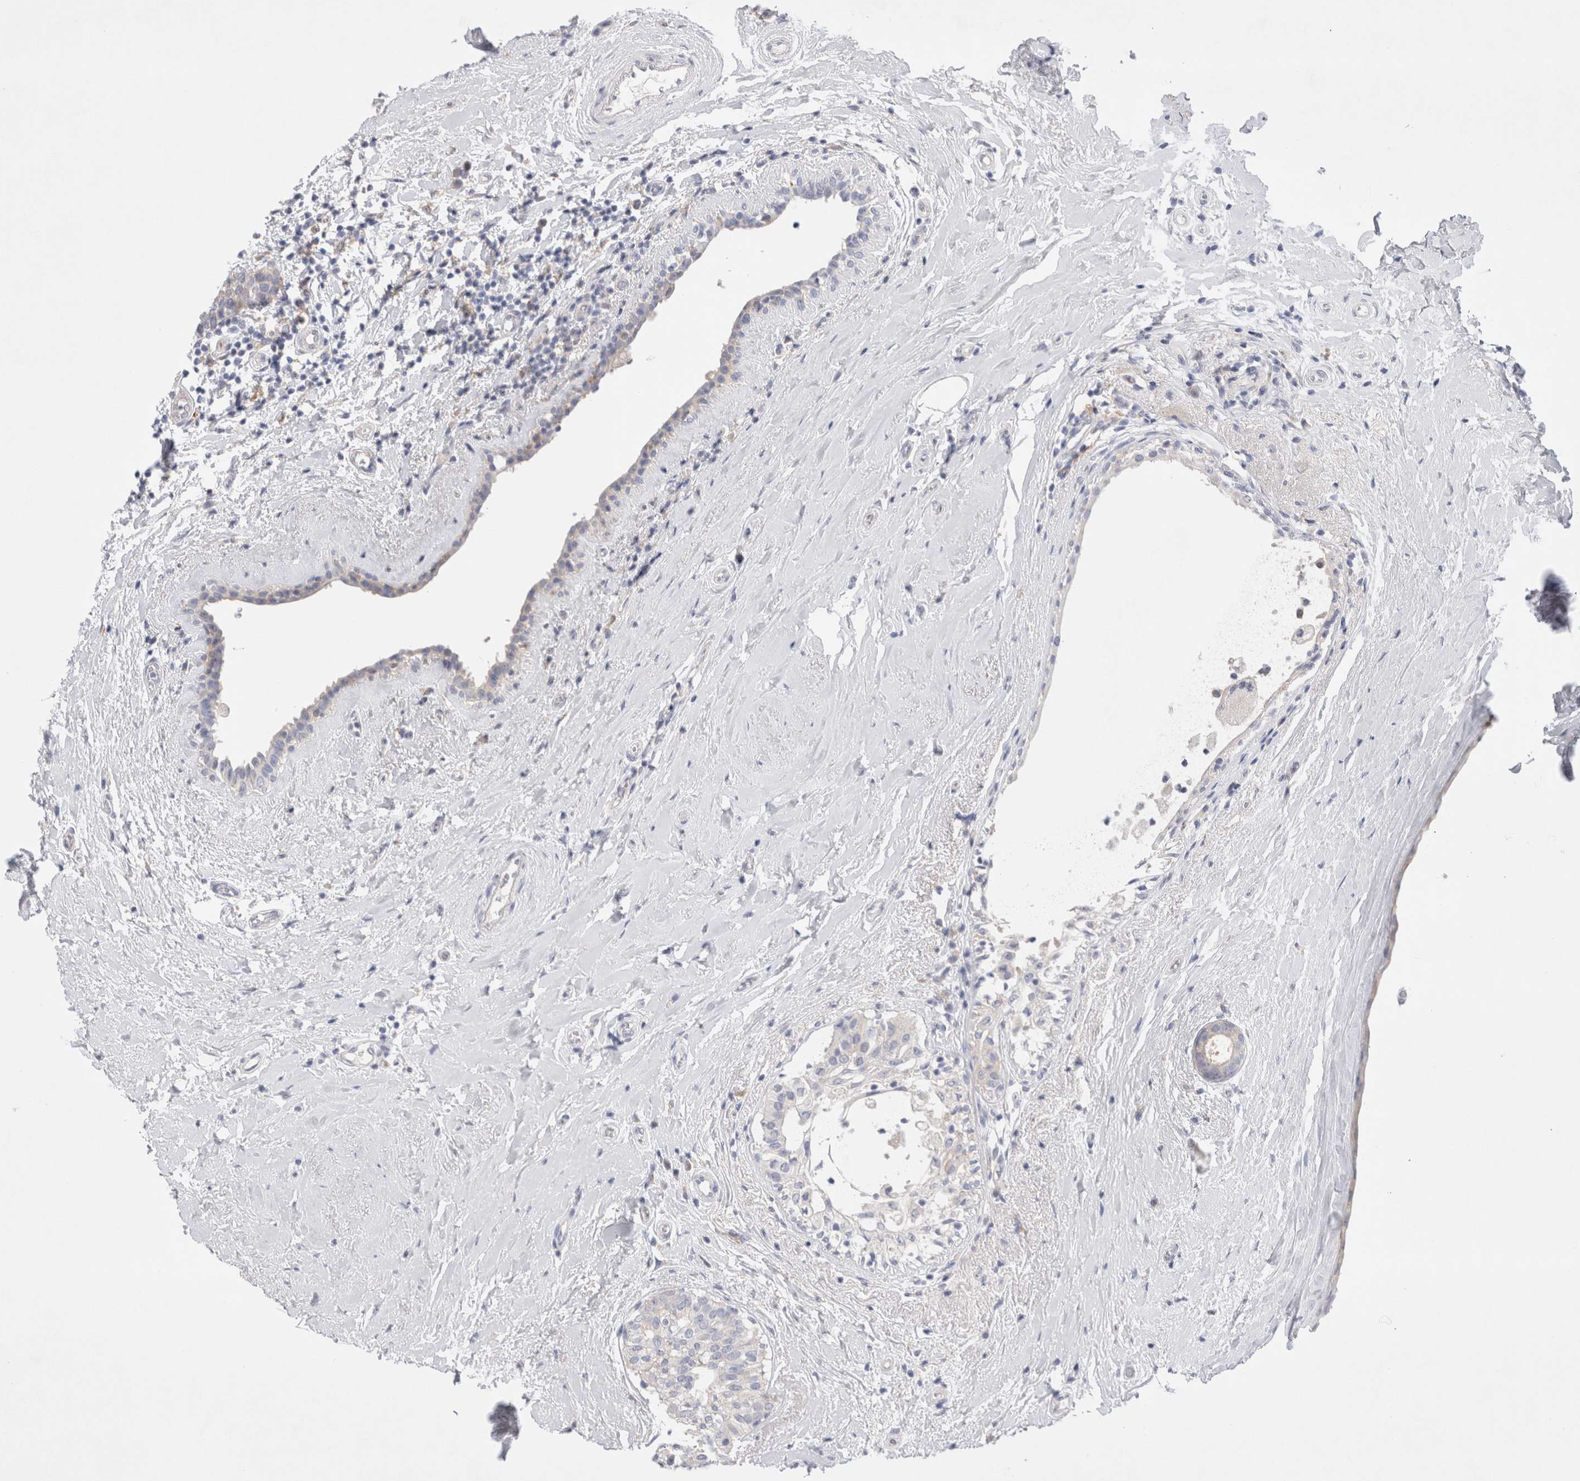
{"staining": {"intensity": "negative", "quantity": "none", "location": "none"}, "tissue": "breast cancer", "cell_type": "Tumor cells", "image_type": "cancer", "snomed": [{"axis": "morphology", "description": "Duct carcinoma"}, {"axis": "topography", "description": "Breast"}], "caption": "This is a micrograph of IHC staining of breast cancer (intraductal carcinoma), which shows no positivity in tumor cells.", "gene": "RBM12B", "patient": {"sex": "female", "age": 55}}